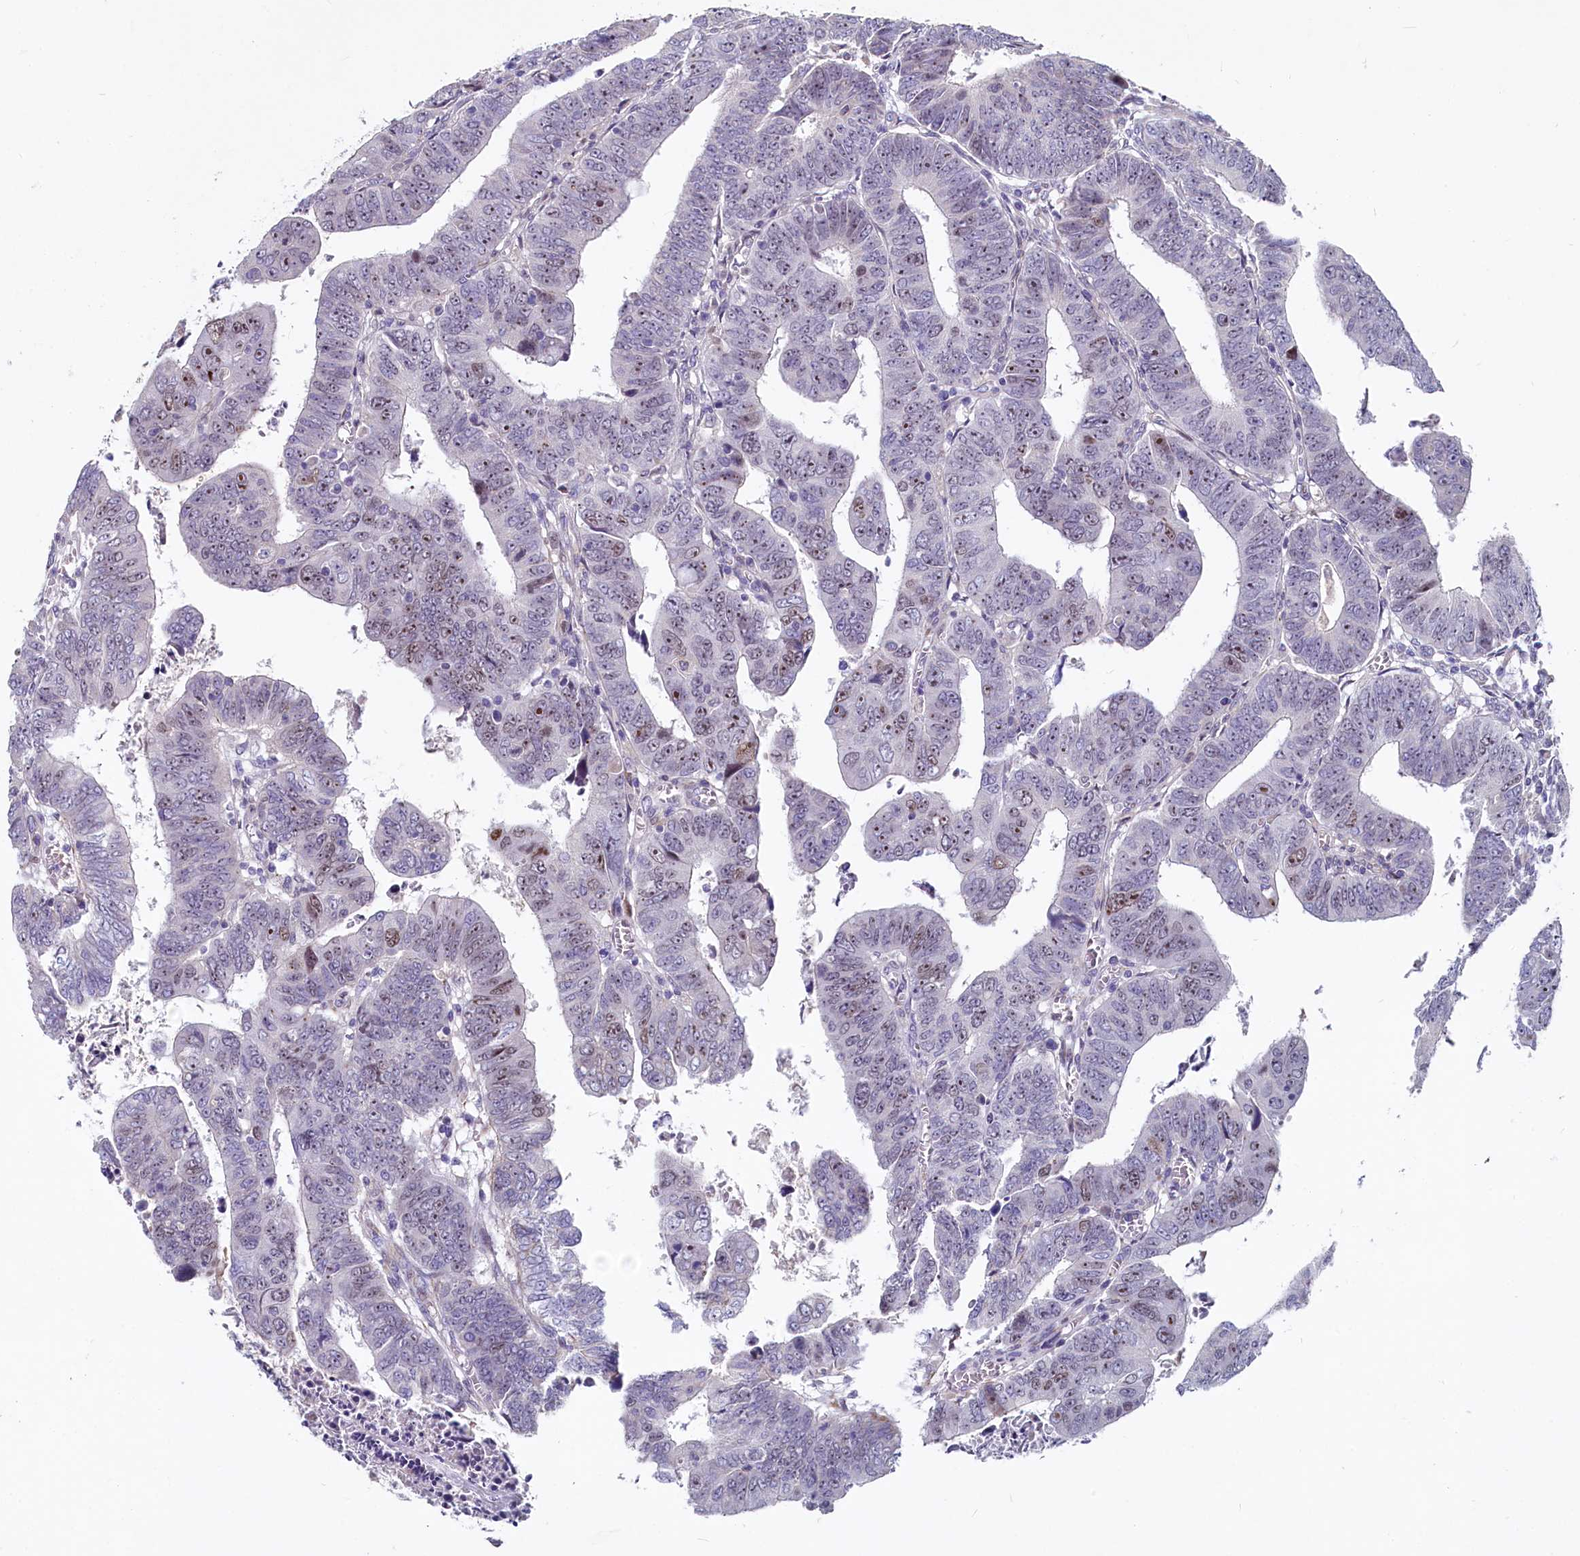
{"staining": {"intensity": "moderate", "quantity": "<25%", "location": "nuclear"}, "tissue": "colorectal cancer", "cell_type": "Tumor cells", "image_type": "cancer", "snomed": [{"axis": "morphology", "description": "Normal tissue, NOS"}, {"axis": "morphology", "description": "Adenocarcinoma, NOS"}, {"axis": "topography", "description": "Rectum"}], "caption": "This histopathology image displays colorectal cancer (adenocarcinoma) stained with immunohistochemistry to label a protein in brown. The nuclear of tumor cells show moderate positivity for the protein. Nuclei are counter-stained blue.", "gene": "ASXL3", "patient": {"sex": "female", "age": 65}}